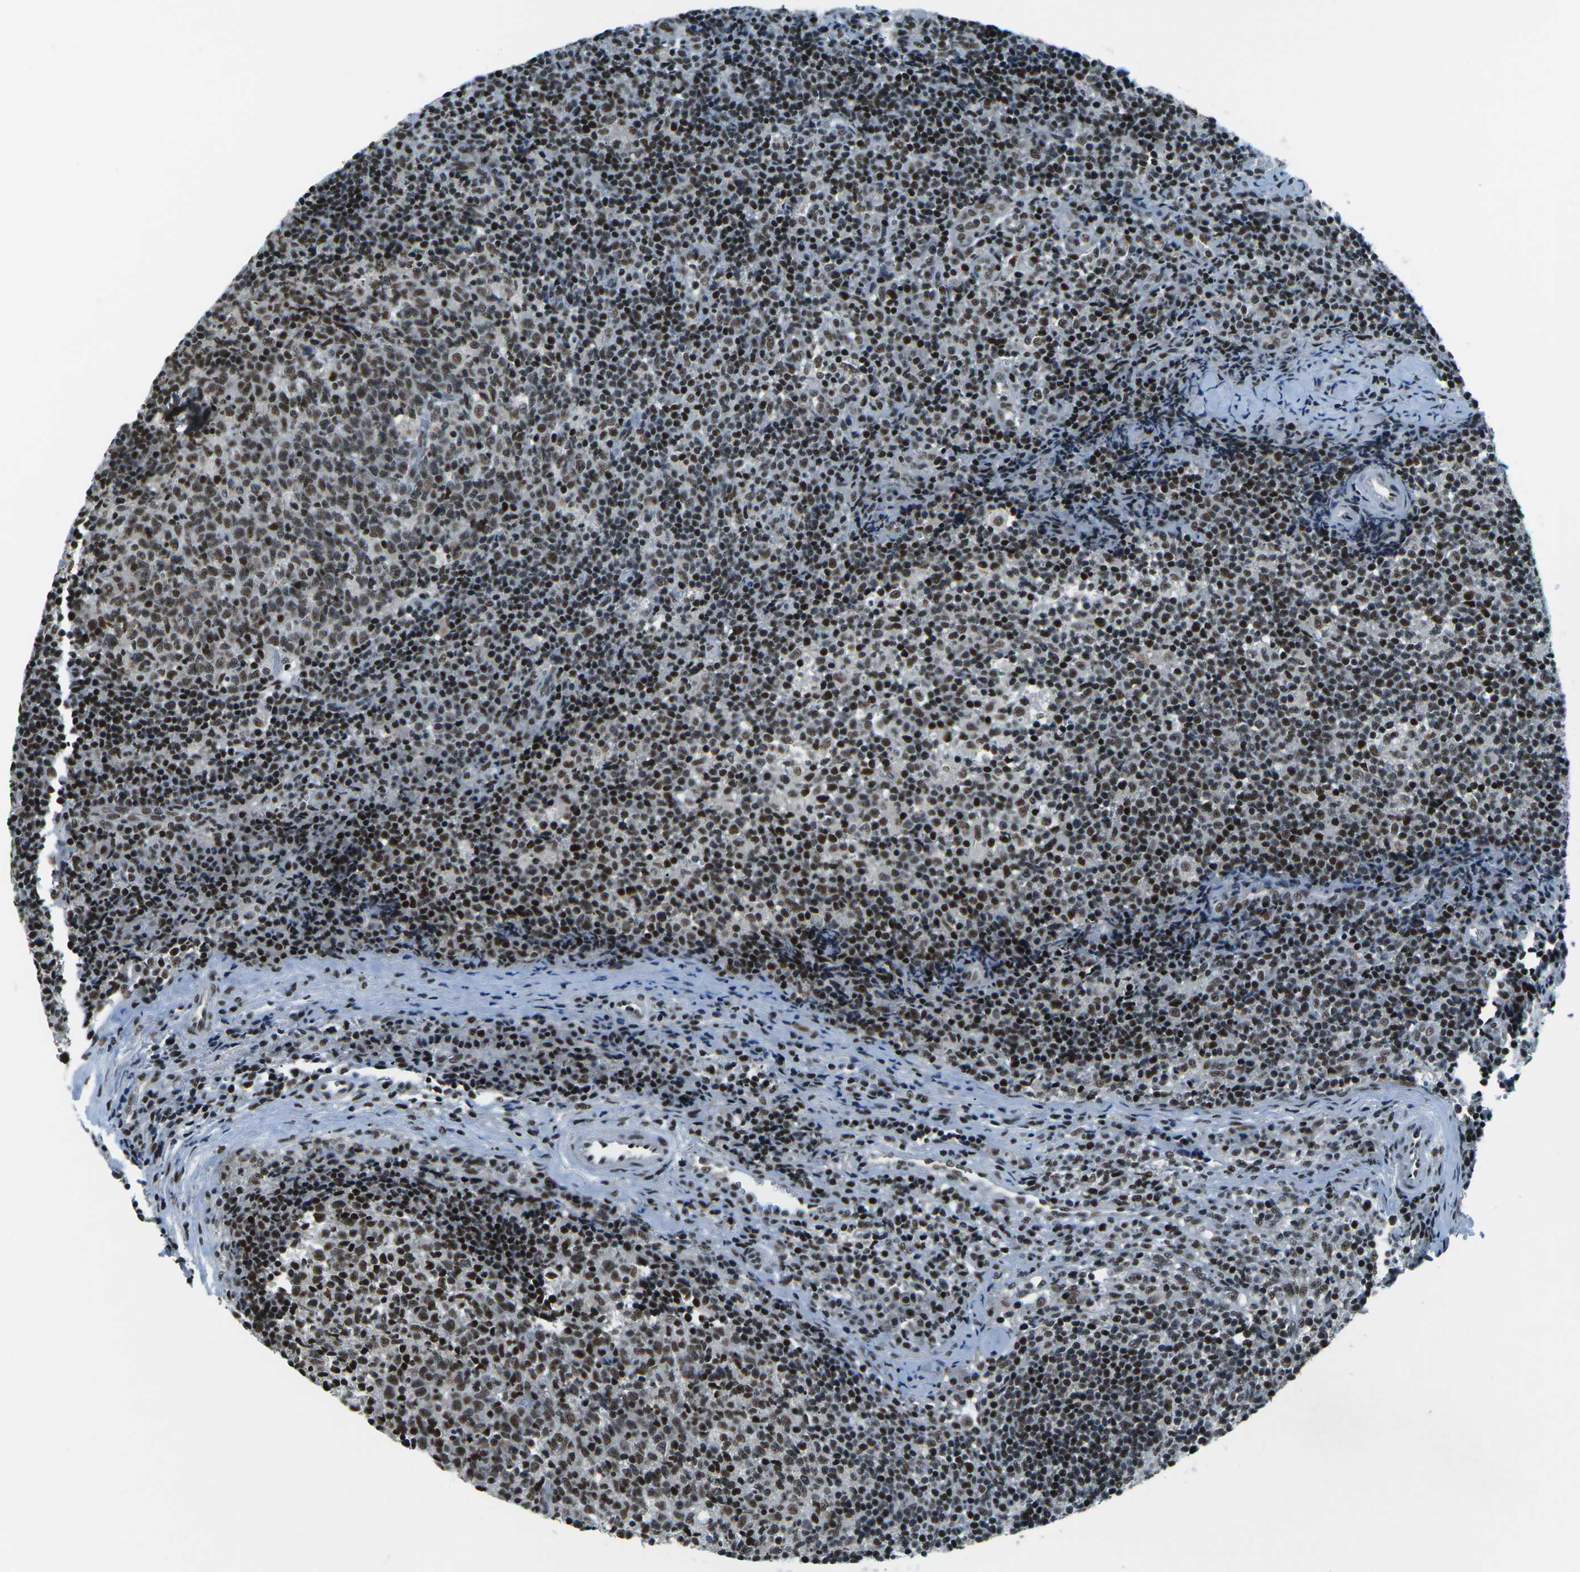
{"staining": {"intensity": "moderate", "quantity": "25%-75%", "location": "nuclear"}, "tissue": "lymph node", "cell_type": "Germinal center cells", "image_type": "normal", "snomed": [{"axis": "morphology", "description": "Normal tissue, NOS"}, {"axis": "morphology", "description": "Inflammation, NOS"}, {"axis": "topography", "description": "Lymph node"}], "caption": "An immunohistochemistry (IHC) histopathology image of benign tissue is shown. Protein staining in brown labels moderate nuclear positivity in lymph node within germinal center cells. Immunohistochemistry stains the protein of interest in brown and the nuclei are stained blue.", "gene": "RBL2", "patient": {"sex": "male", "age": 55}}